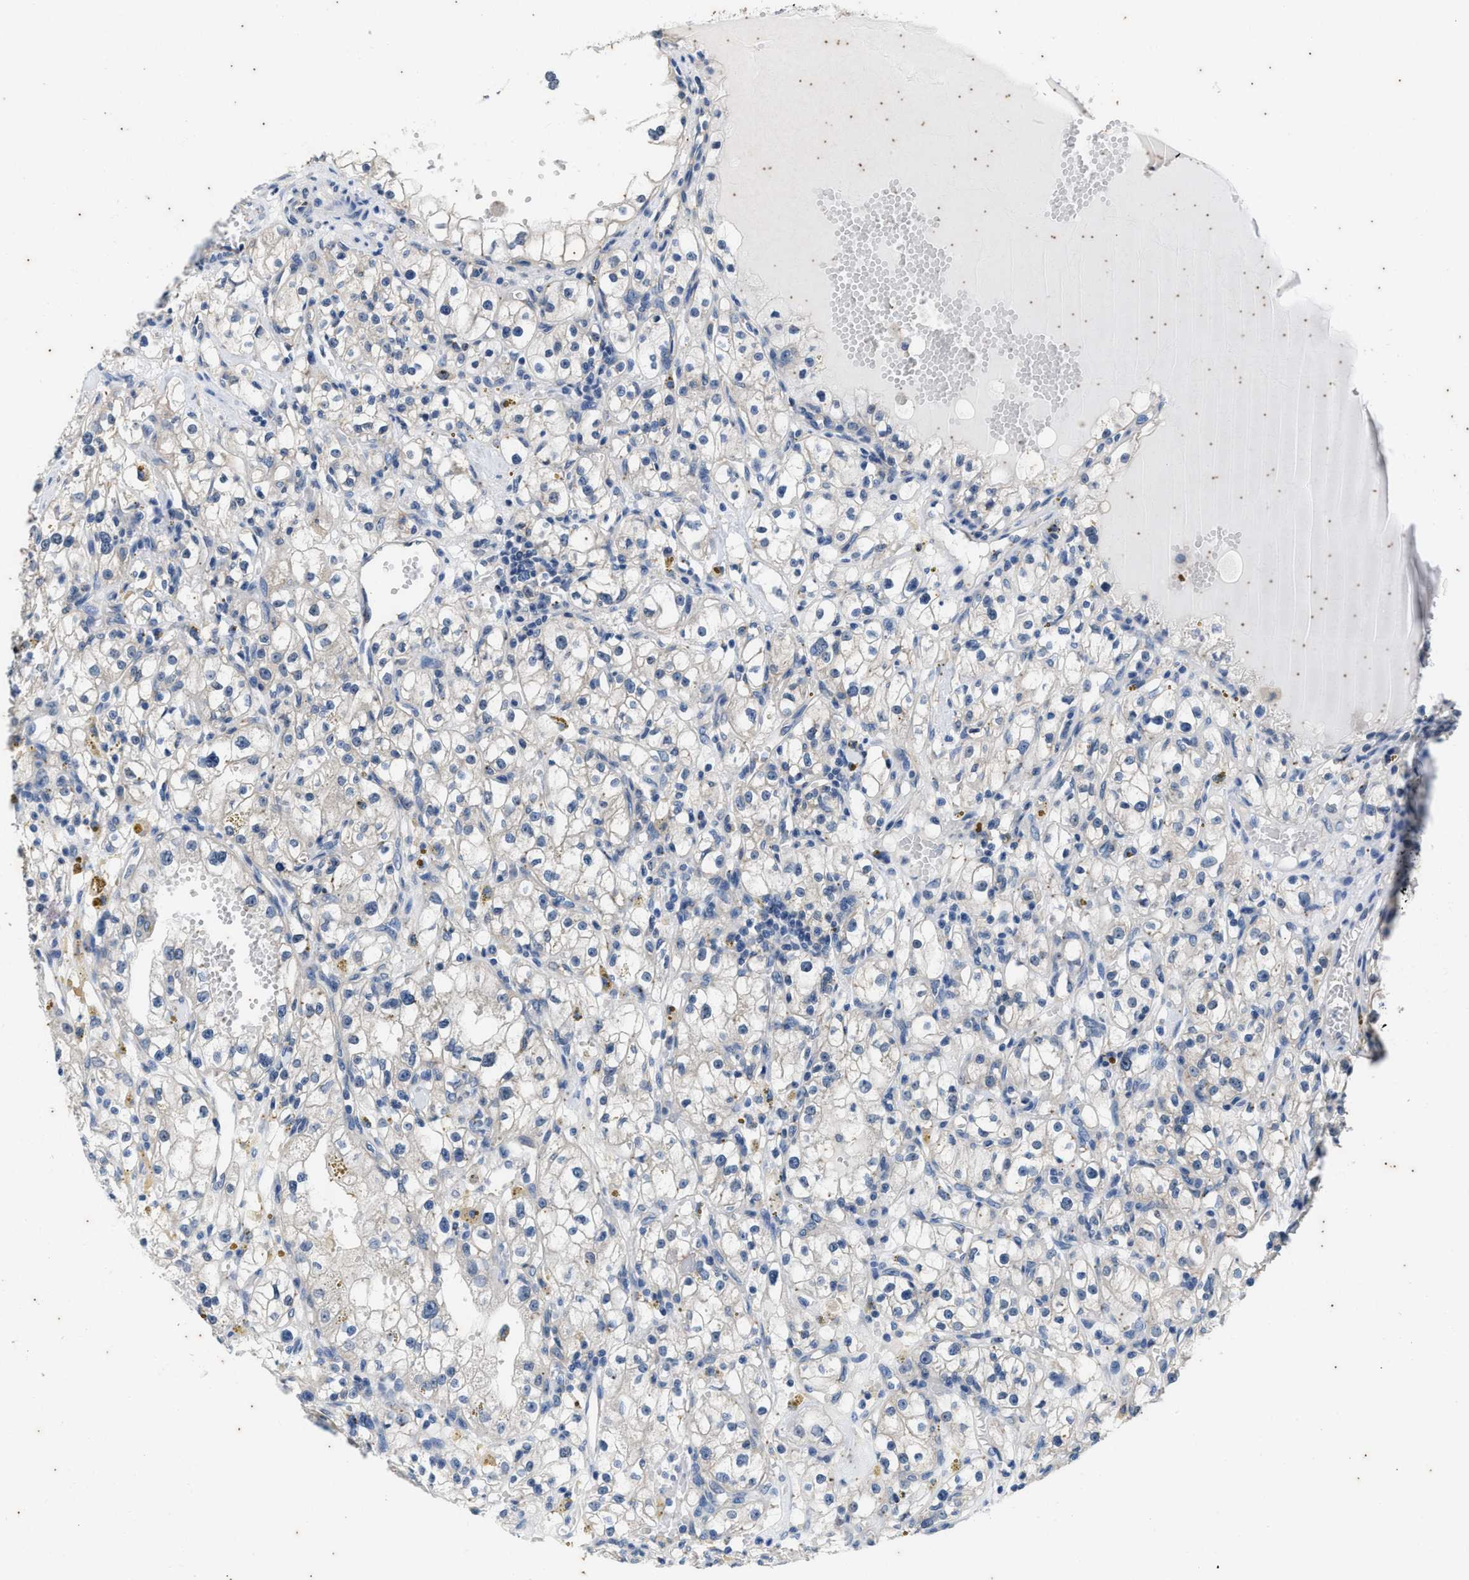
{"staining": {"intensity": "negative", "quantity": "none", "location": "none"}, "tissue": "renal cancer", "cell_type": "Tumor cells", "image_type": "cancer", "snomed": [{"axis": "morphology", "description": "Adenocarcinoma, NOS"}, {"axis": "topography", "description": "Kidney"}], "caption": "Micrograph shows no significant protein positivity in tumor cells of adenocarcinoma (renal).", "gene": "COX19", "patient": {"sex": "male", "age": 56}}